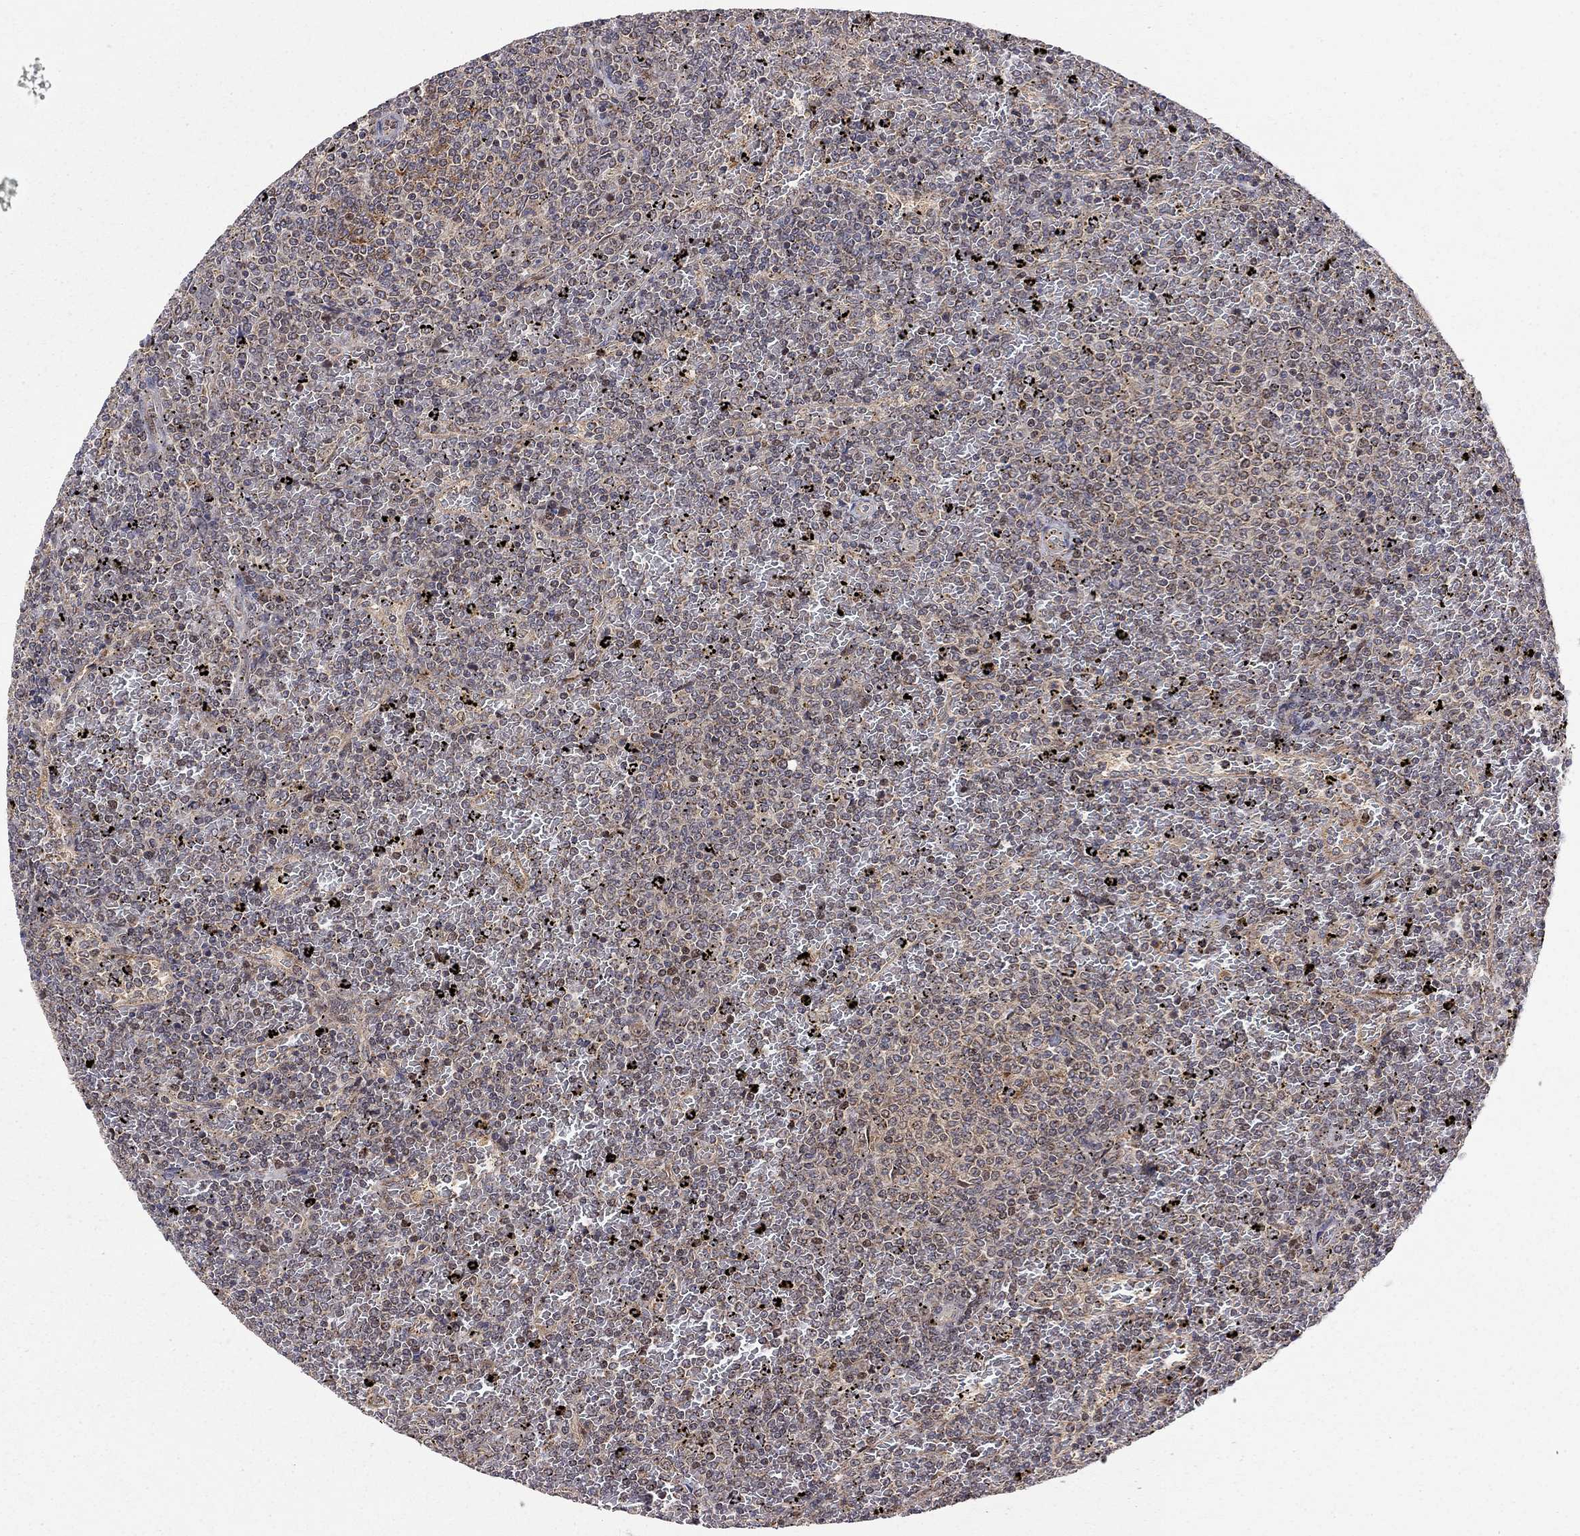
{"staining": {"intensity": "negative", "quantity": "none", "location": "none"}, "tissue": "lymphoma", "cell_type": "Tumor cells", "image_type": "cancer", "snomed": [{"axis": "morphology", "description": "Malignant lymphoma, non-Hodgkin's type, Low grade"}, {"axis": "topography", "description": "Spleen"}], "caption": "This is an immunohistochemistry (IHC) photomicrograph of lymphoma. There is no staining in tumor cells.", "gene": "ELOB", "patient": {"sex": "female", "age": 77}}